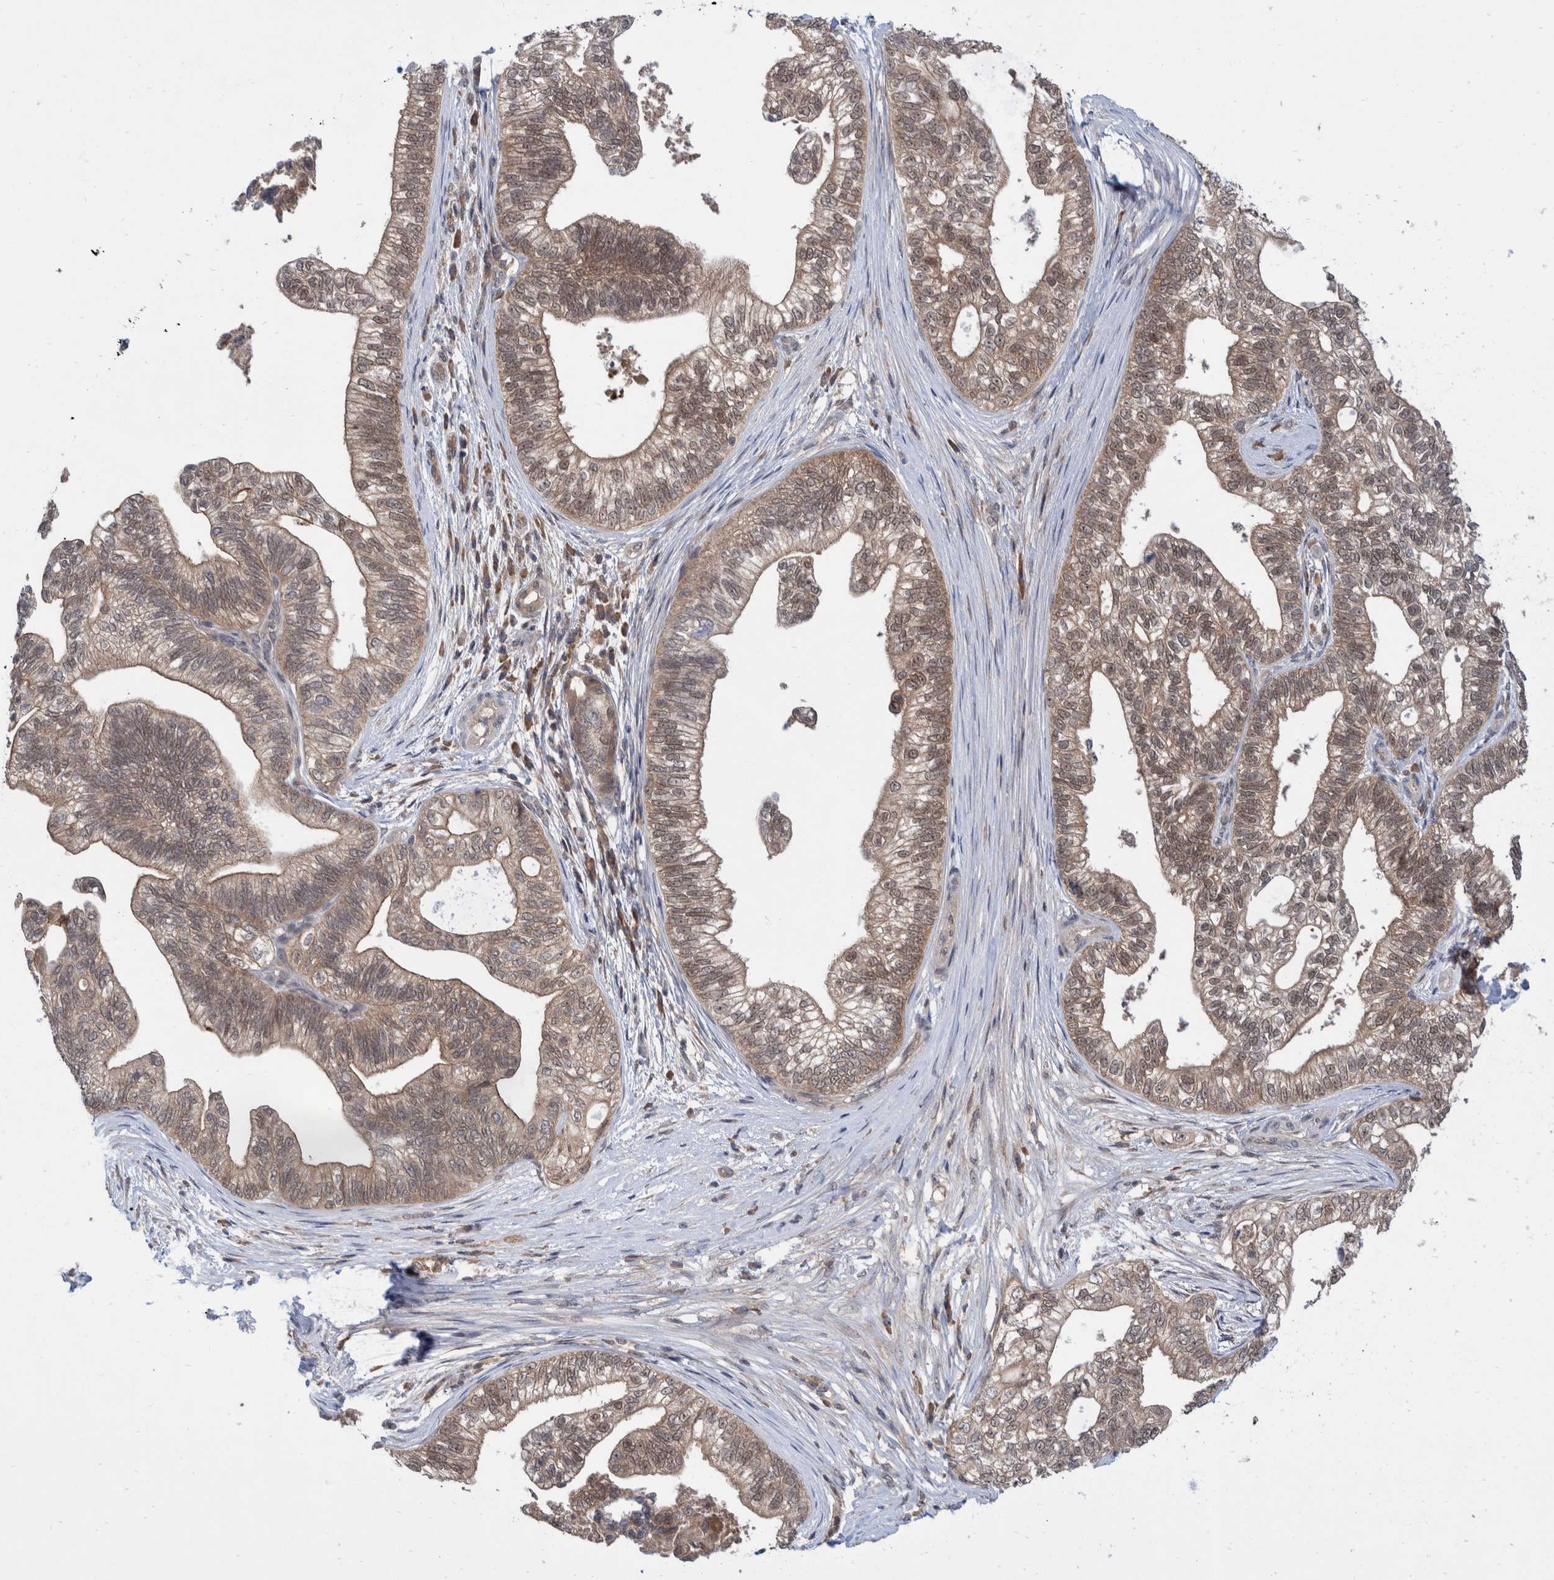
{"staining": {"intensity": "weak", "quantity": ">75%", "location": "cytoplasmic/membranous"}, "tissue": "pancreatic cancer", "cell_type": "Tumor cells", "image_type": "cancer", "snomed": [{"axis": "morphology", "description": "Adenocarcinoma, NOS"}, {"axis": "topography", "description": "Pancreas"}], "caption": "A brown stain shows weak cytoplasmic/membranous positivity of a protein in pancreatic adenocarcinoma tumor cells.", "gene": "PLPBP", "patient": {"sex": "male", "age": 72}}